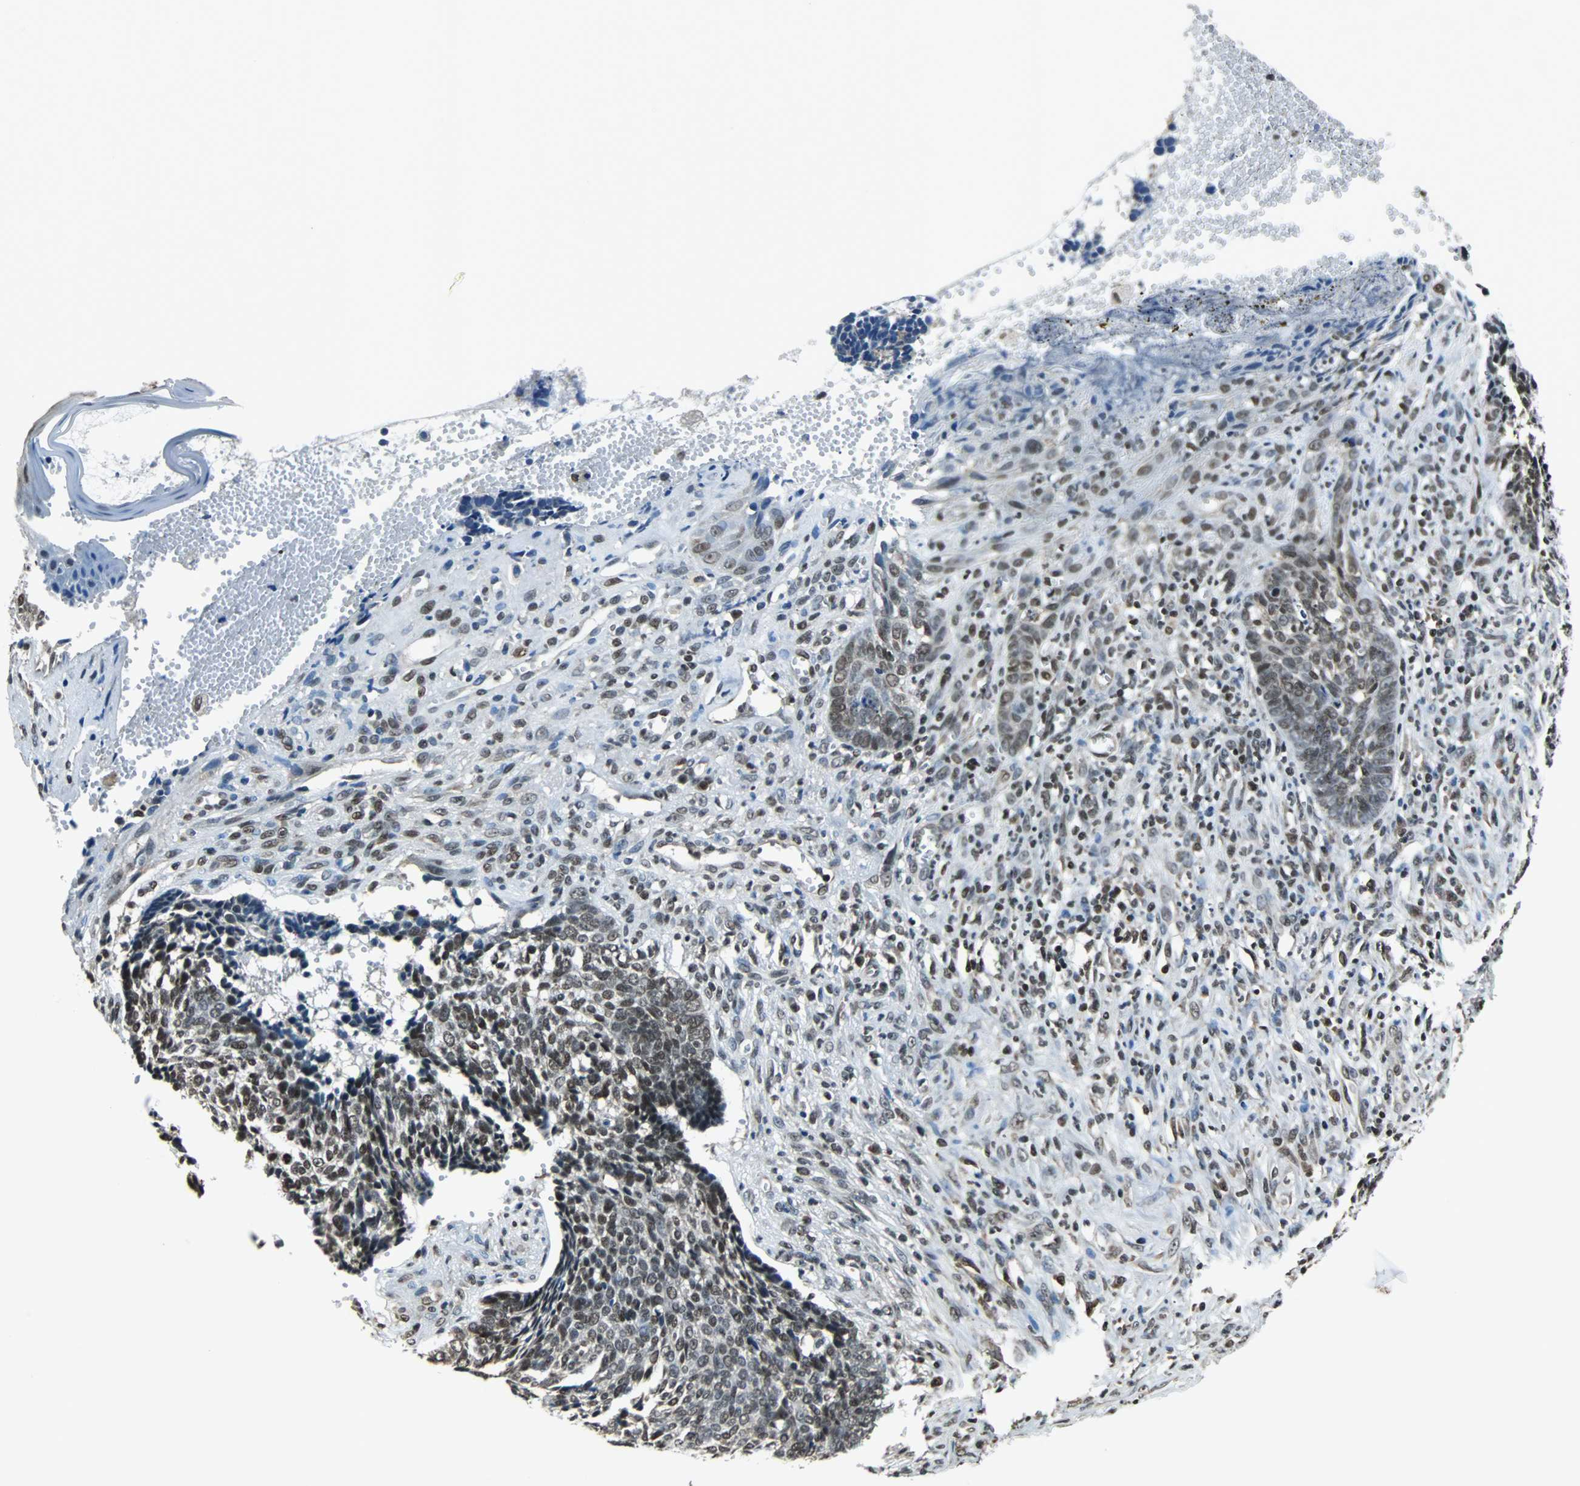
{"staining": {"intensity": "strong", "quantity": ">75%", "location": "nuclear"}, "tissue": "skin cancer", "cell_type": "Tumor cells", "image_type": "cancer", "snomed": [{"axis": "morphology", "description": "Basal cell carcinoma"}, {"axis": "topography", "description": "Skin"}], "caption": "A brown stain shows strong nuclear positivity of a protein in basal cell carcinoma (skin) tumor cells.", "gene": "REST", "patient": {"sex": "male", "age": 84}}